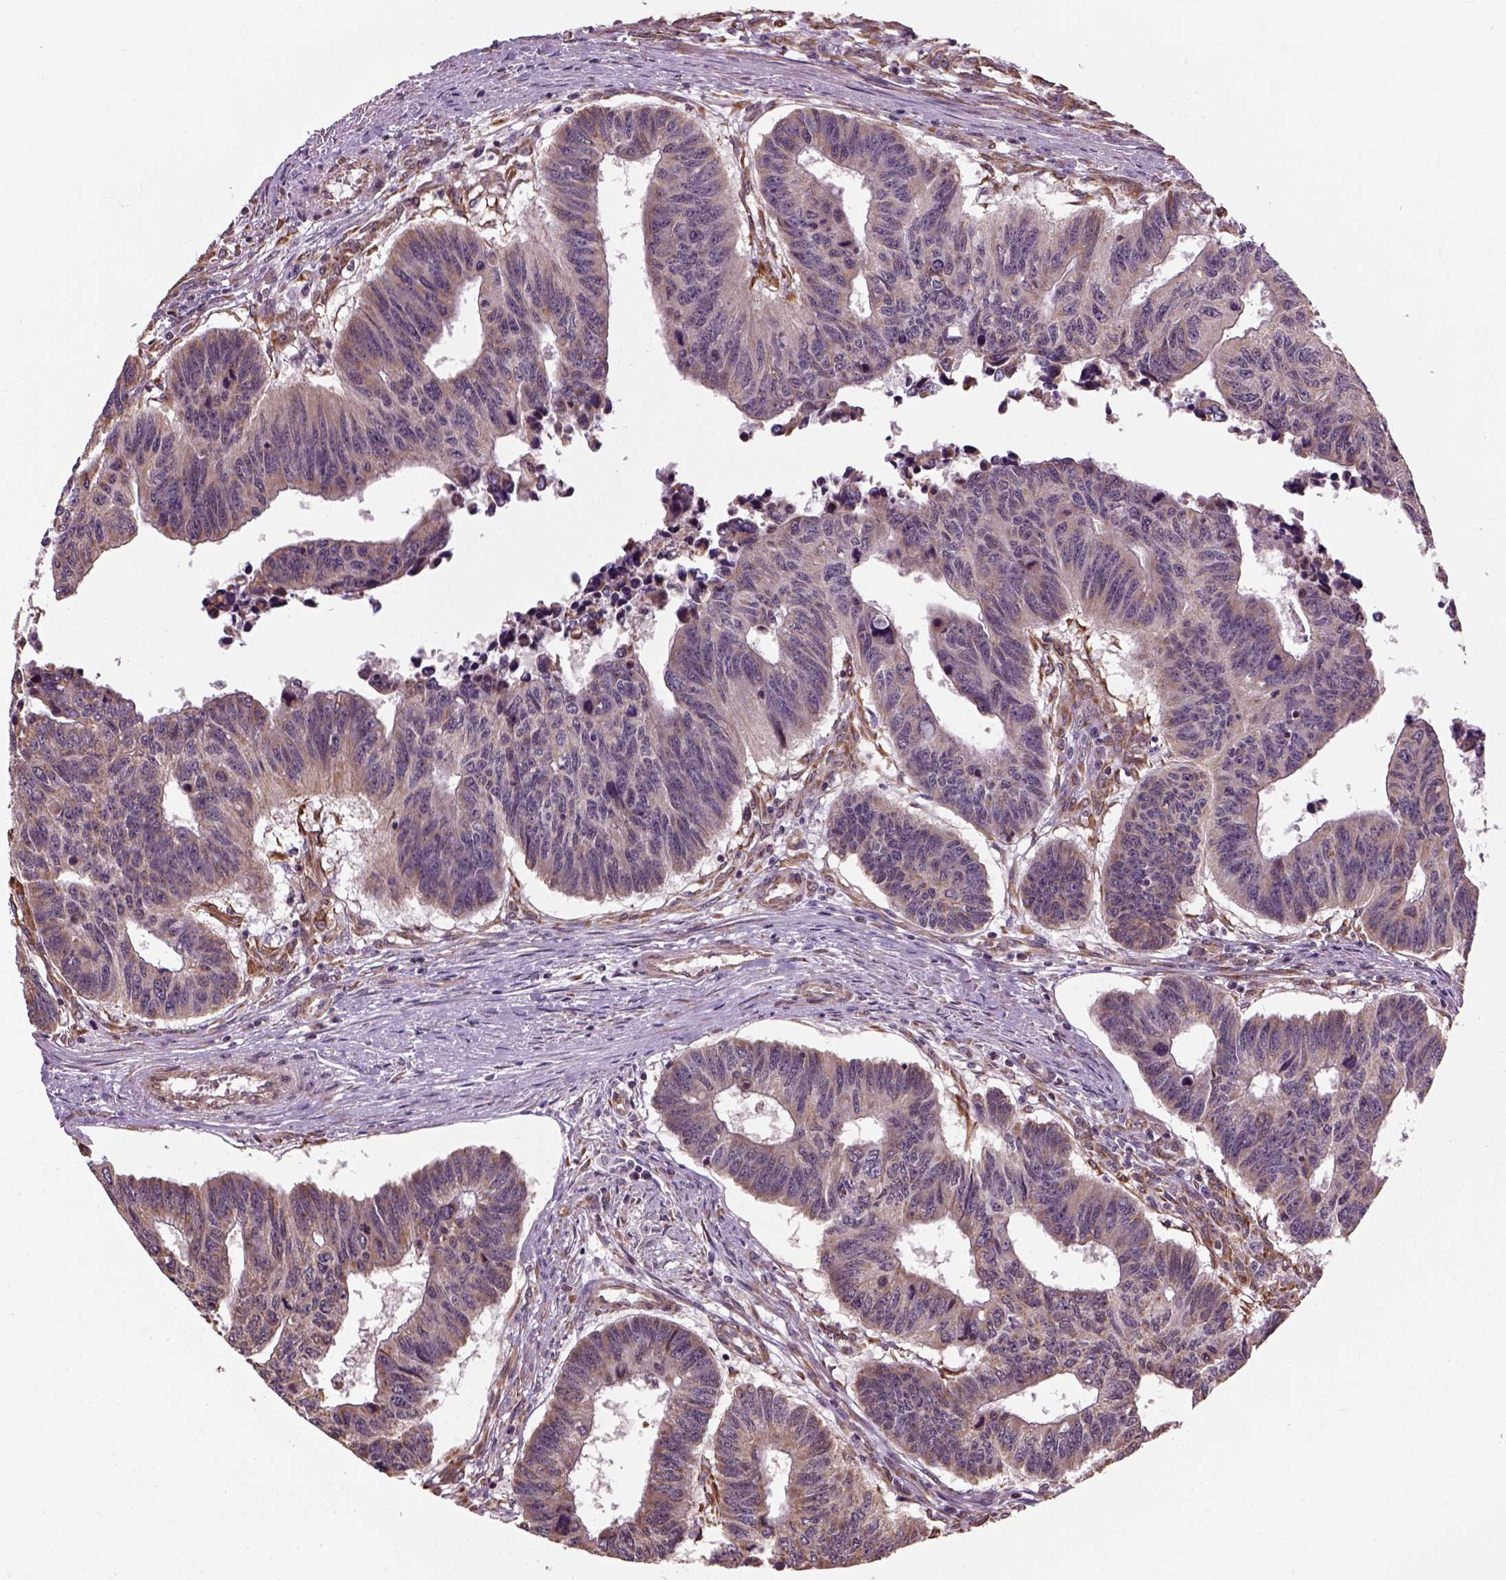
{"staining": {"intensity": "weak", "quantity": ">75%", "location": "cytoplasmic/membranous"}, "tissue": "colorectal cancer", "cell_type": "Tumor cells", "image_type": "cancer", "snomed": [{"axis": "morphology", "description": "Adenocarcinoma, NOS"}, {"axis": "topography", "description": "Rectum"}], "caption": "The histopathology image shows a brown stain indicating the presence of a protein in the cytoplasmic/membranous of tumor cells in colorectal cancer (adenocarcinoma).", "gene": "XK", "patient": {"sex": "female", "age": 85}}